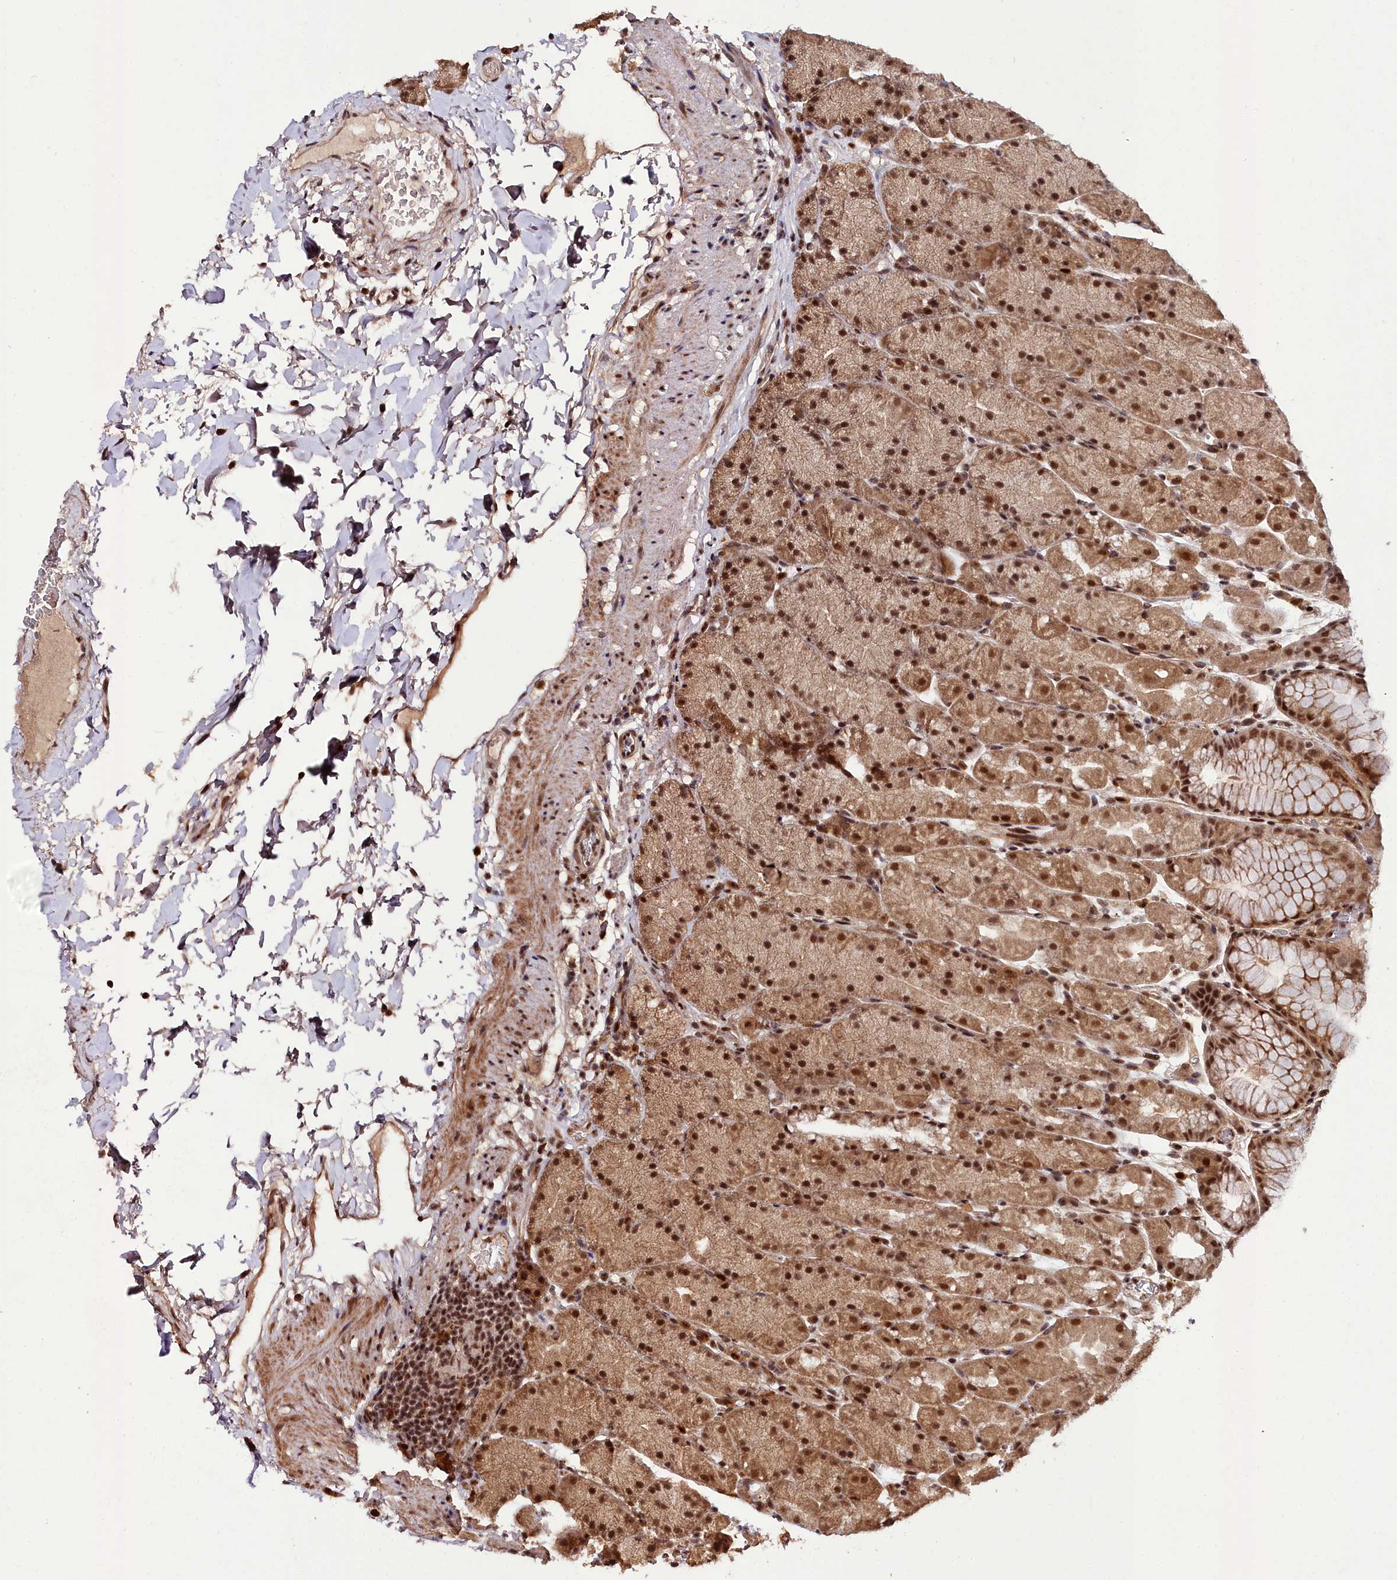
{"staining": {"intensity": "strong", "quantity": ">75%", "location": "cytoplasmic/membranous,nuclear"}, "tissue": "stomach", "cell_type": "Glandular cells", "image_type": "normal", "snomed": [{"axis": "morphology", "description": "Normal tissue, NOS"}, {"axis": "topography", "description": "Stomach, upper"}, {"axis": "topography", "description": "Stomach, lower"}], "caption": "Glandular cells display high levels of strong cytoplasmic/membranous,nuclear positivity in about >75% of cells in unremarkable stomach.", "gene": "CXXC1", "patient": {"sex": "male", "age": 67}}